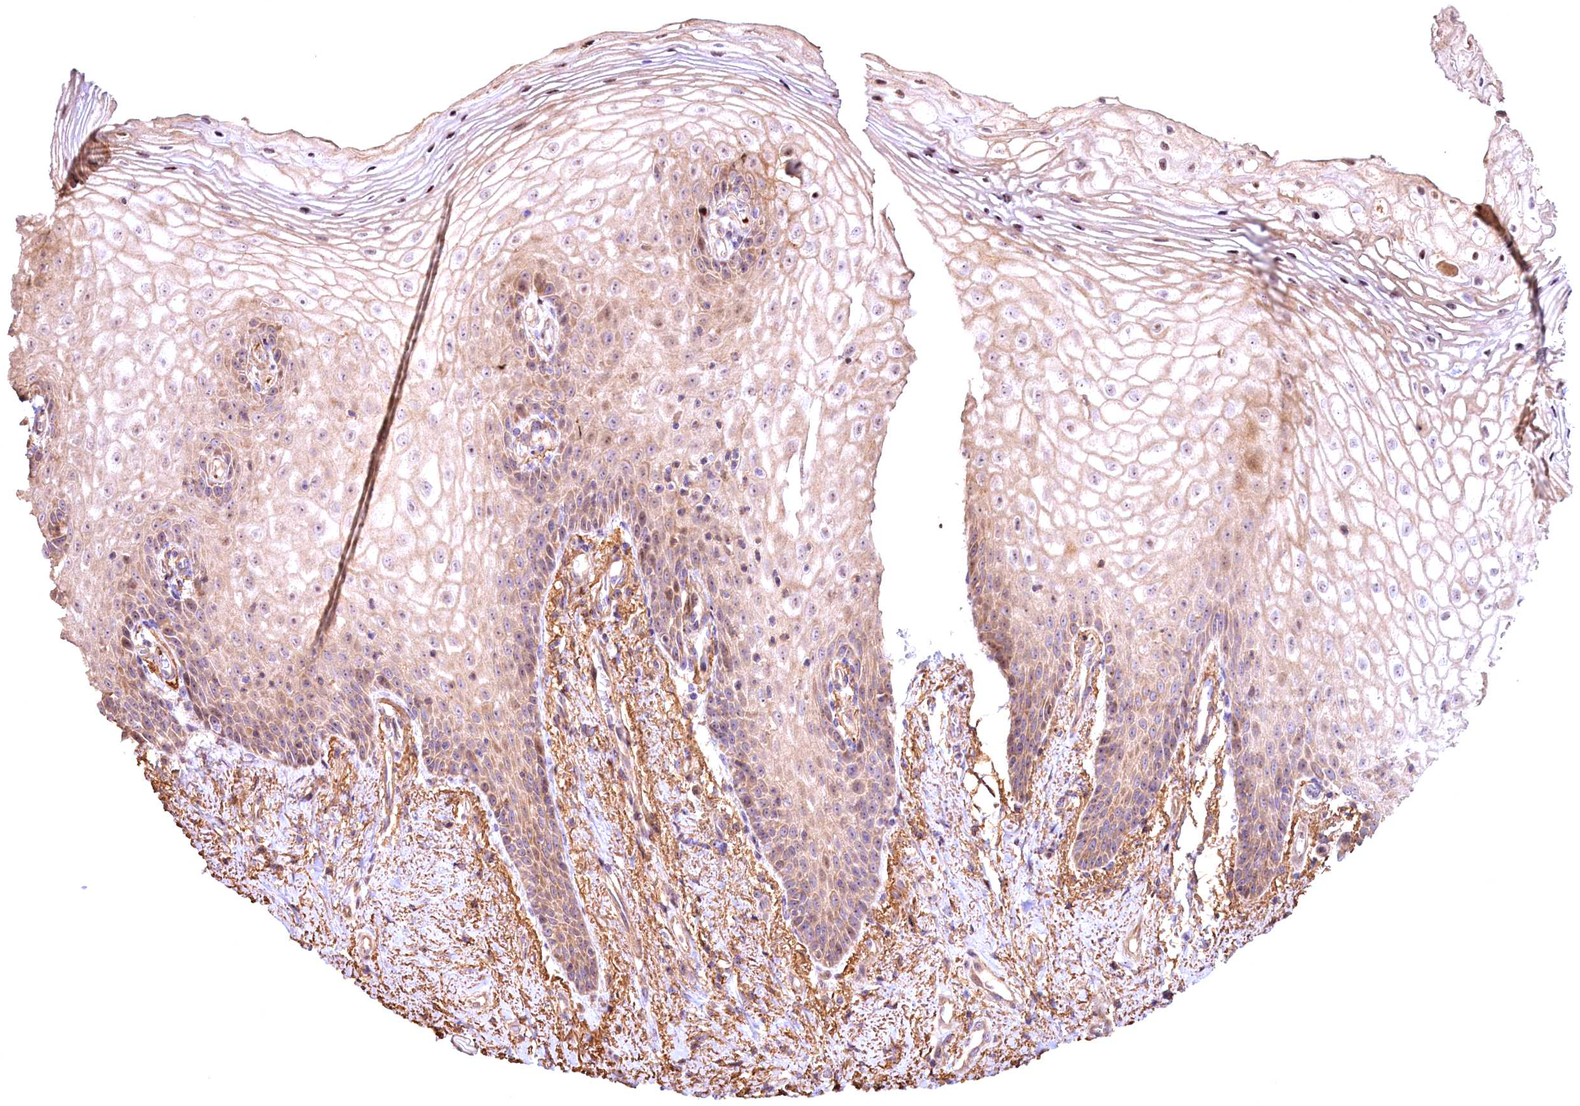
{"staining": {"intensity": "moderate", "quantity": "25%-75%", "location": "cytoplasmic/membranous,nuclear"}, "tissue": "vagina", "cell_type": "Squamous epithelial cells", "image_type": "normal", "snomed": [{"axis": "morphology", "description": "Normal tissue, NOS"}, {"axis": "topography", "description": "Vagina"}], "caption": "An image of human vagina stained for a protein reveals moderate cytoplasmic/membranous,nuclear brown staining in squamous epithelial cells. Nuclei are stained in blue.", "gene": "FUZ", "patient": {"sex": "female", "age": 60}}